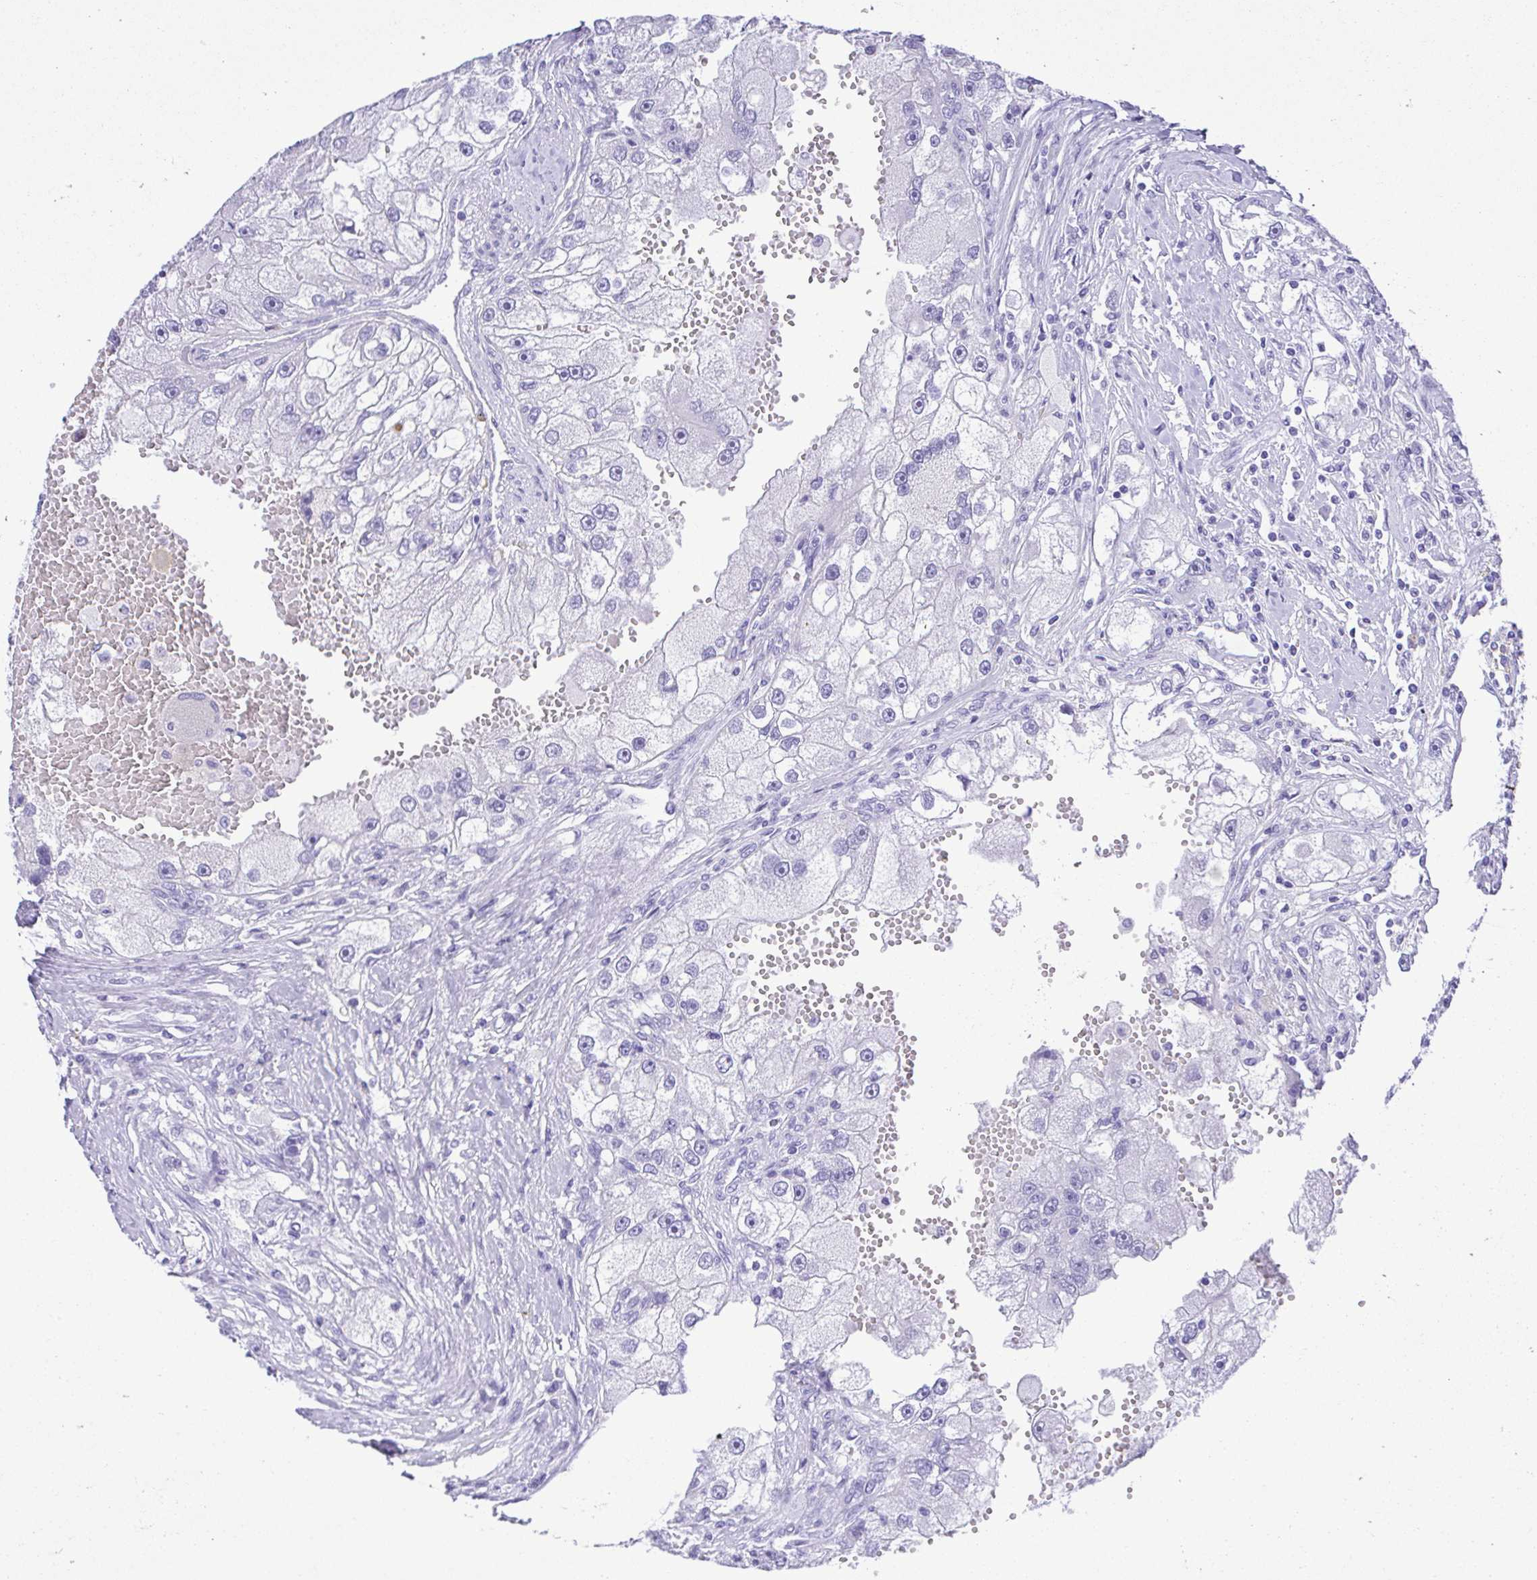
{"staining": {"intensity": "negative", "quantity": "none", "location": "none"}, "tissue": "renal cancer", "cell_type": "Tumor cells", "image_type": "cancer", "snomed": [{"axis": "morphology", "description": "Adenocarcinoma, NOS"}, {"axis": "topography", "description": "Kidney"}], "caption": "Tumor cells show no significant staining in renal cancer (adenocarcinoma). (DAB immunohistochemistry (IHC), high magnification).", "gene": "CDSN", "patient": {"sex": "male", "age": 63}}